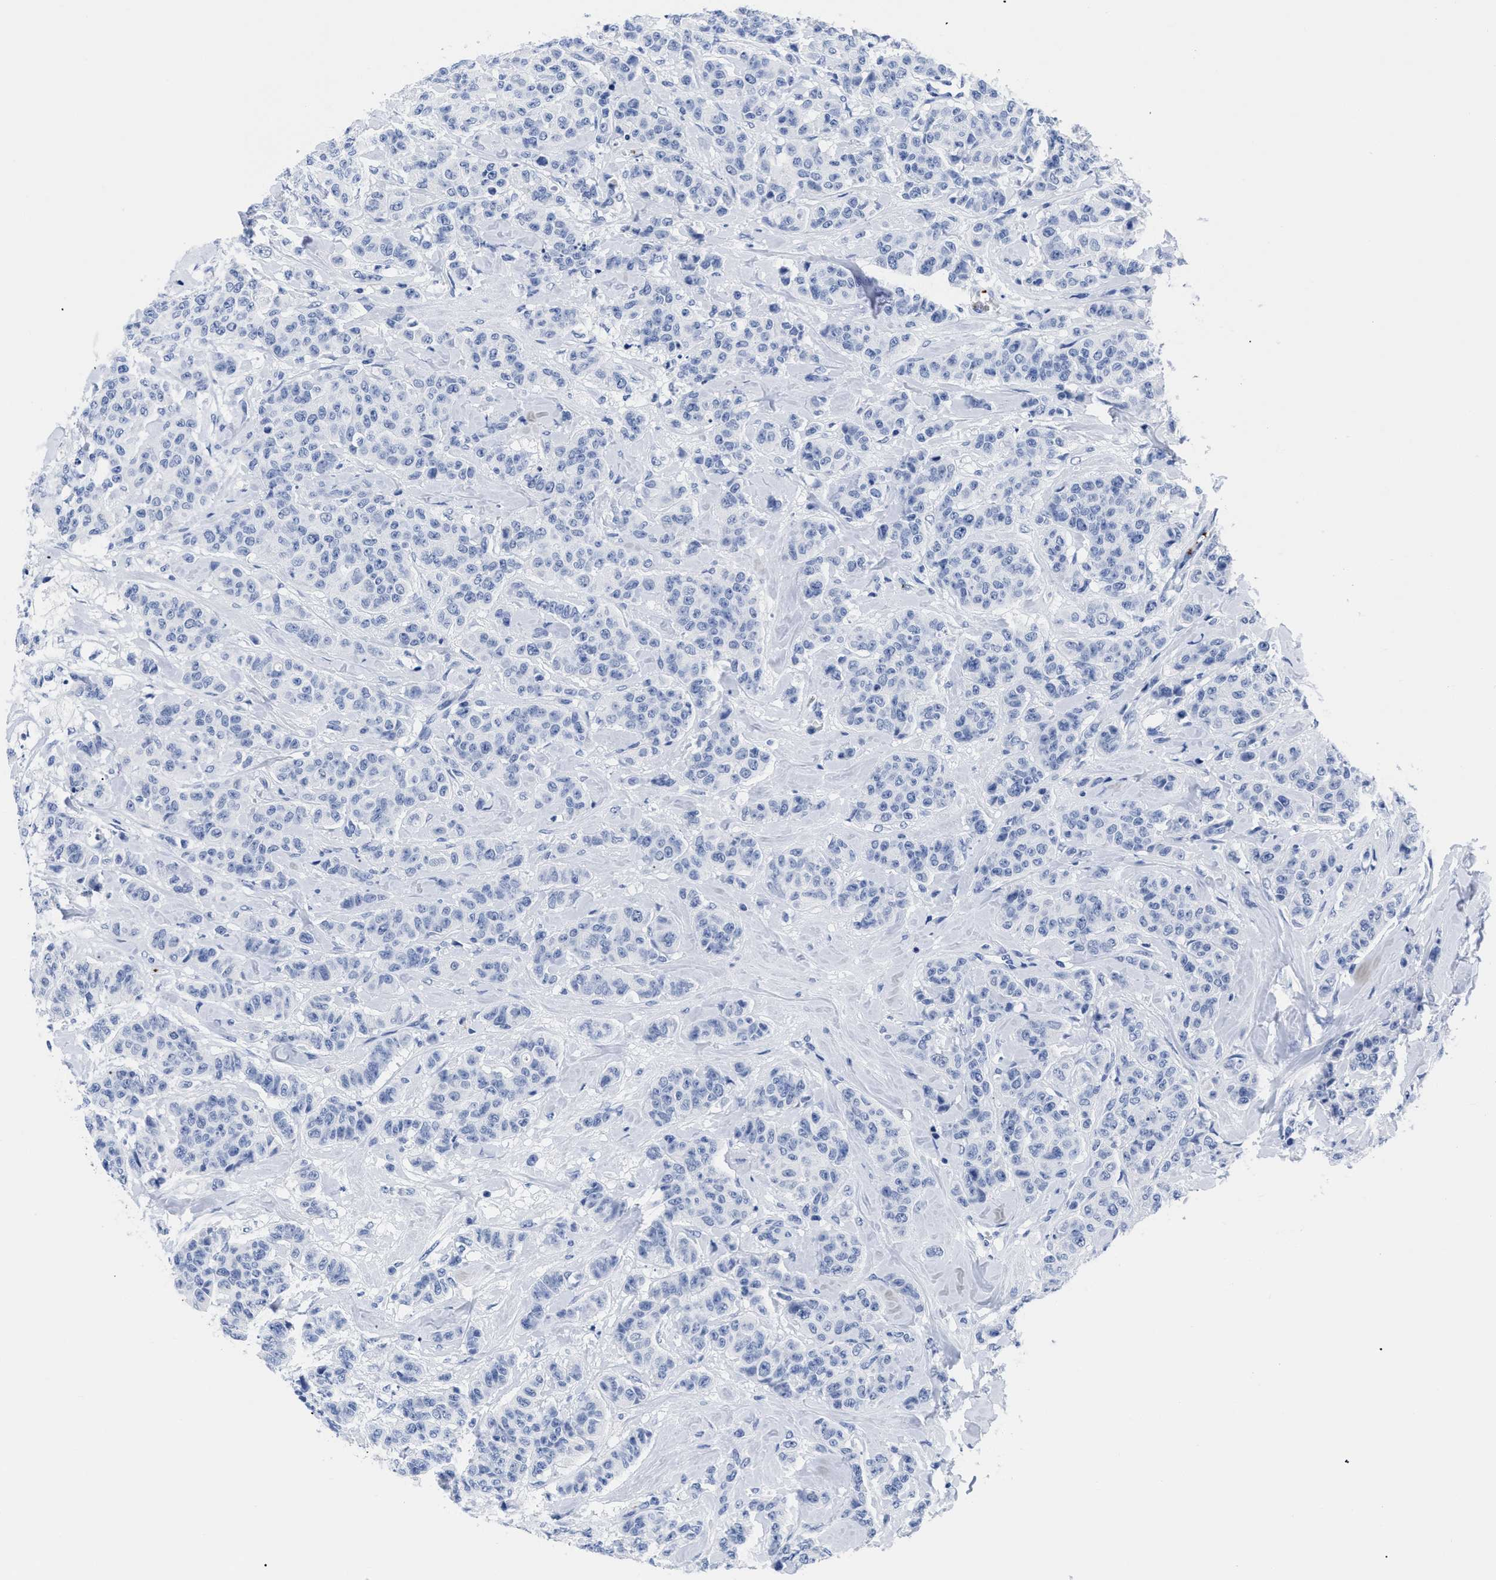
{"staining": {"intensity": "negative", "quantity": "none", "location": "none"}, "tissue": "breast cancer", "cell_type": "Tumor cells", "image_type": "cancer", "snomed": [{"axis": "morphology", "description": "Normal tissue, NOS"}, {"axis": "morphology", "description": "Duct carcinoma"}, {"axis": "topography", "description": "Breast"}], "caption": "Image shows no protein staining in tumor cells of breast cancer (intraductal carcinoma) tissue.", "gene": "TREML1", "patient": {"sex": "female", "age": 40}}